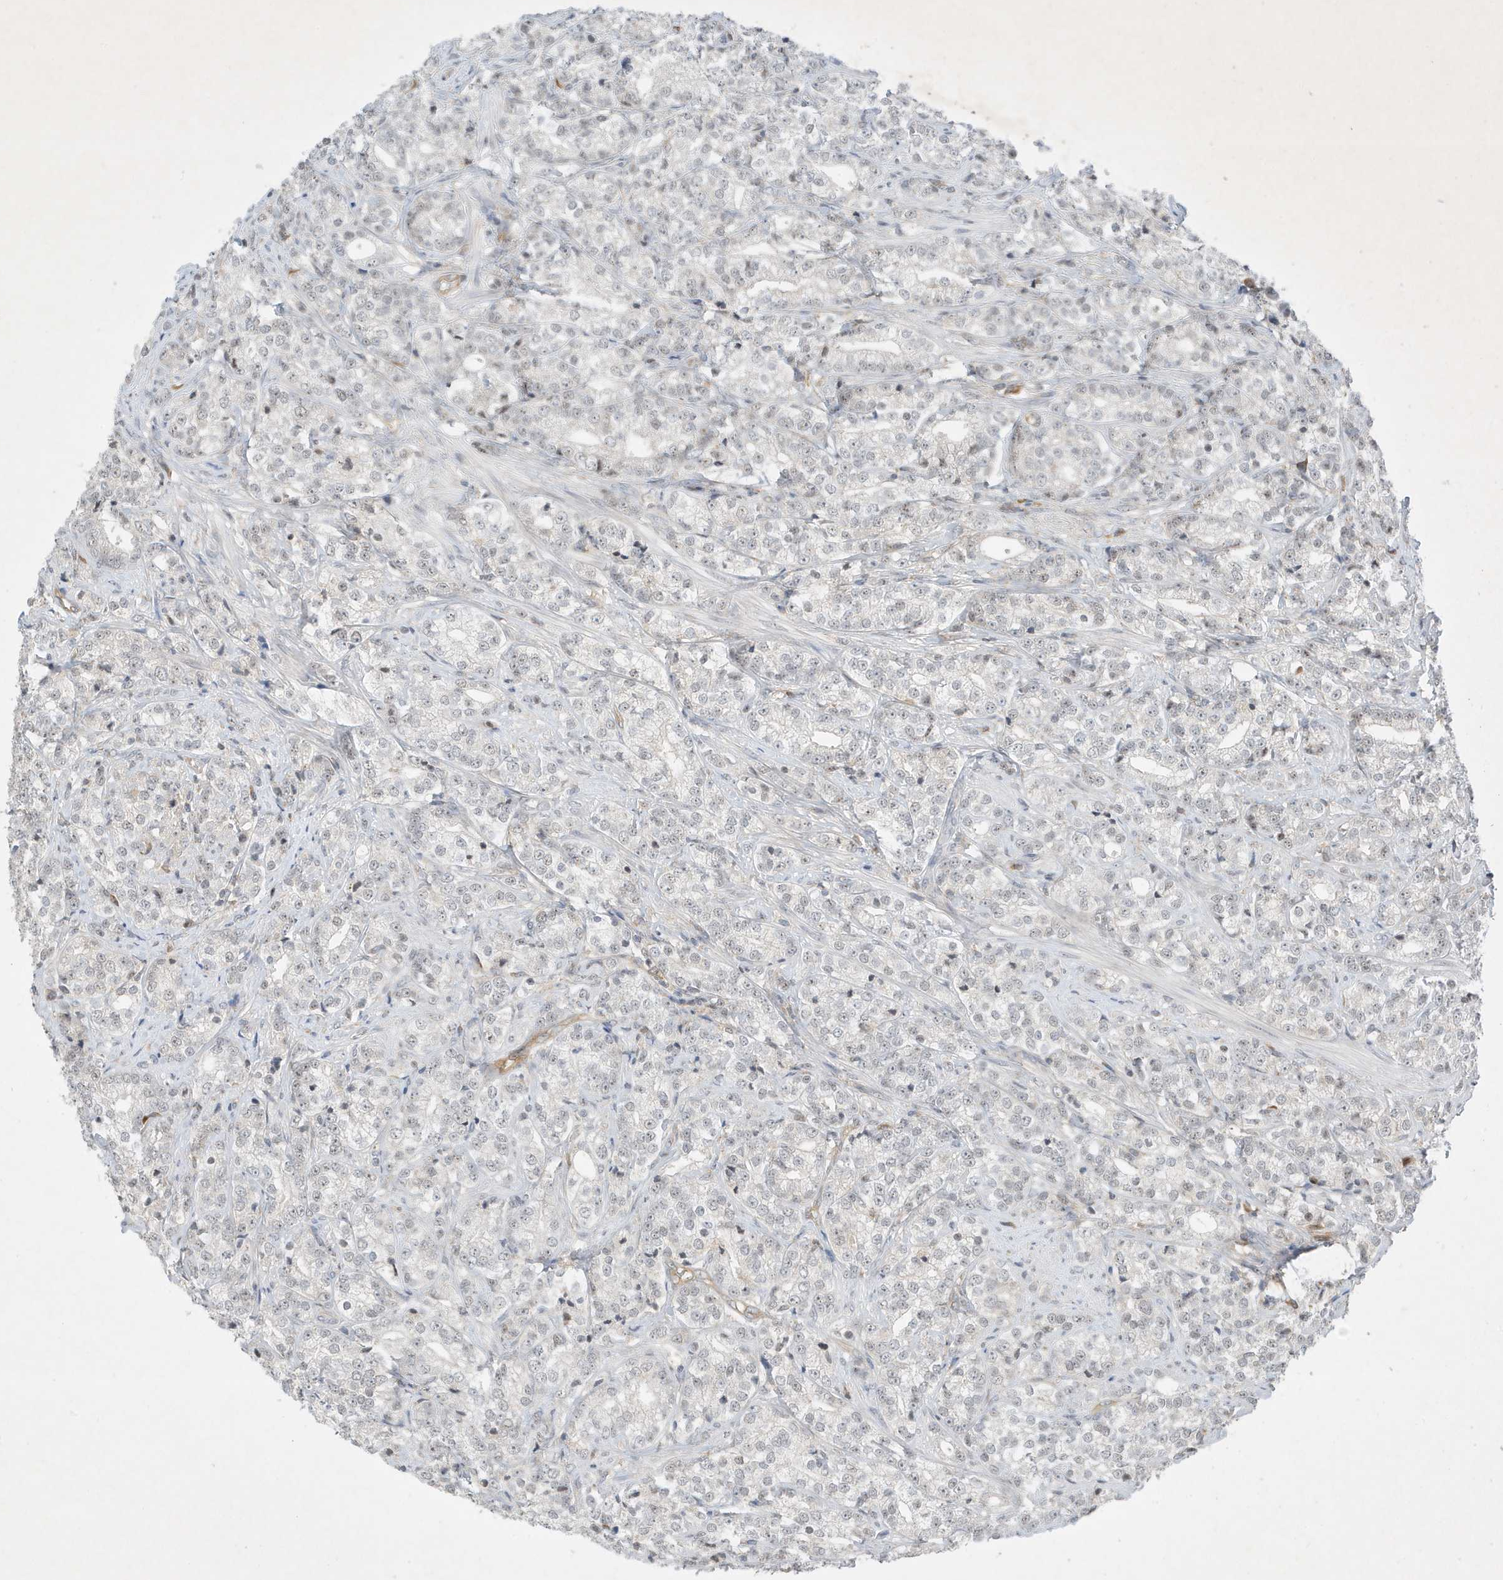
{"staining": {"intensity": "negative", "quantity": "none", "location": "none"}, "tissue": "prostate cancer", "cell_type": "Tumor cells", "image_type": "cancer", "snomed": [{"axis": "morphology", "description": "Adenocarcinoma, High grade"}, {"axis": "topography", "description": "Prostate"}], "caption": "Protein analysis of adenocarcinoma (high-grade) (prostate) demonstrates no significant staining in tumor cells. (Brightfield microscopy of DAB immunohistochemistry at high magnification).", "gene": "MAST3", "patient": {"sex": "male", "age": 69}}